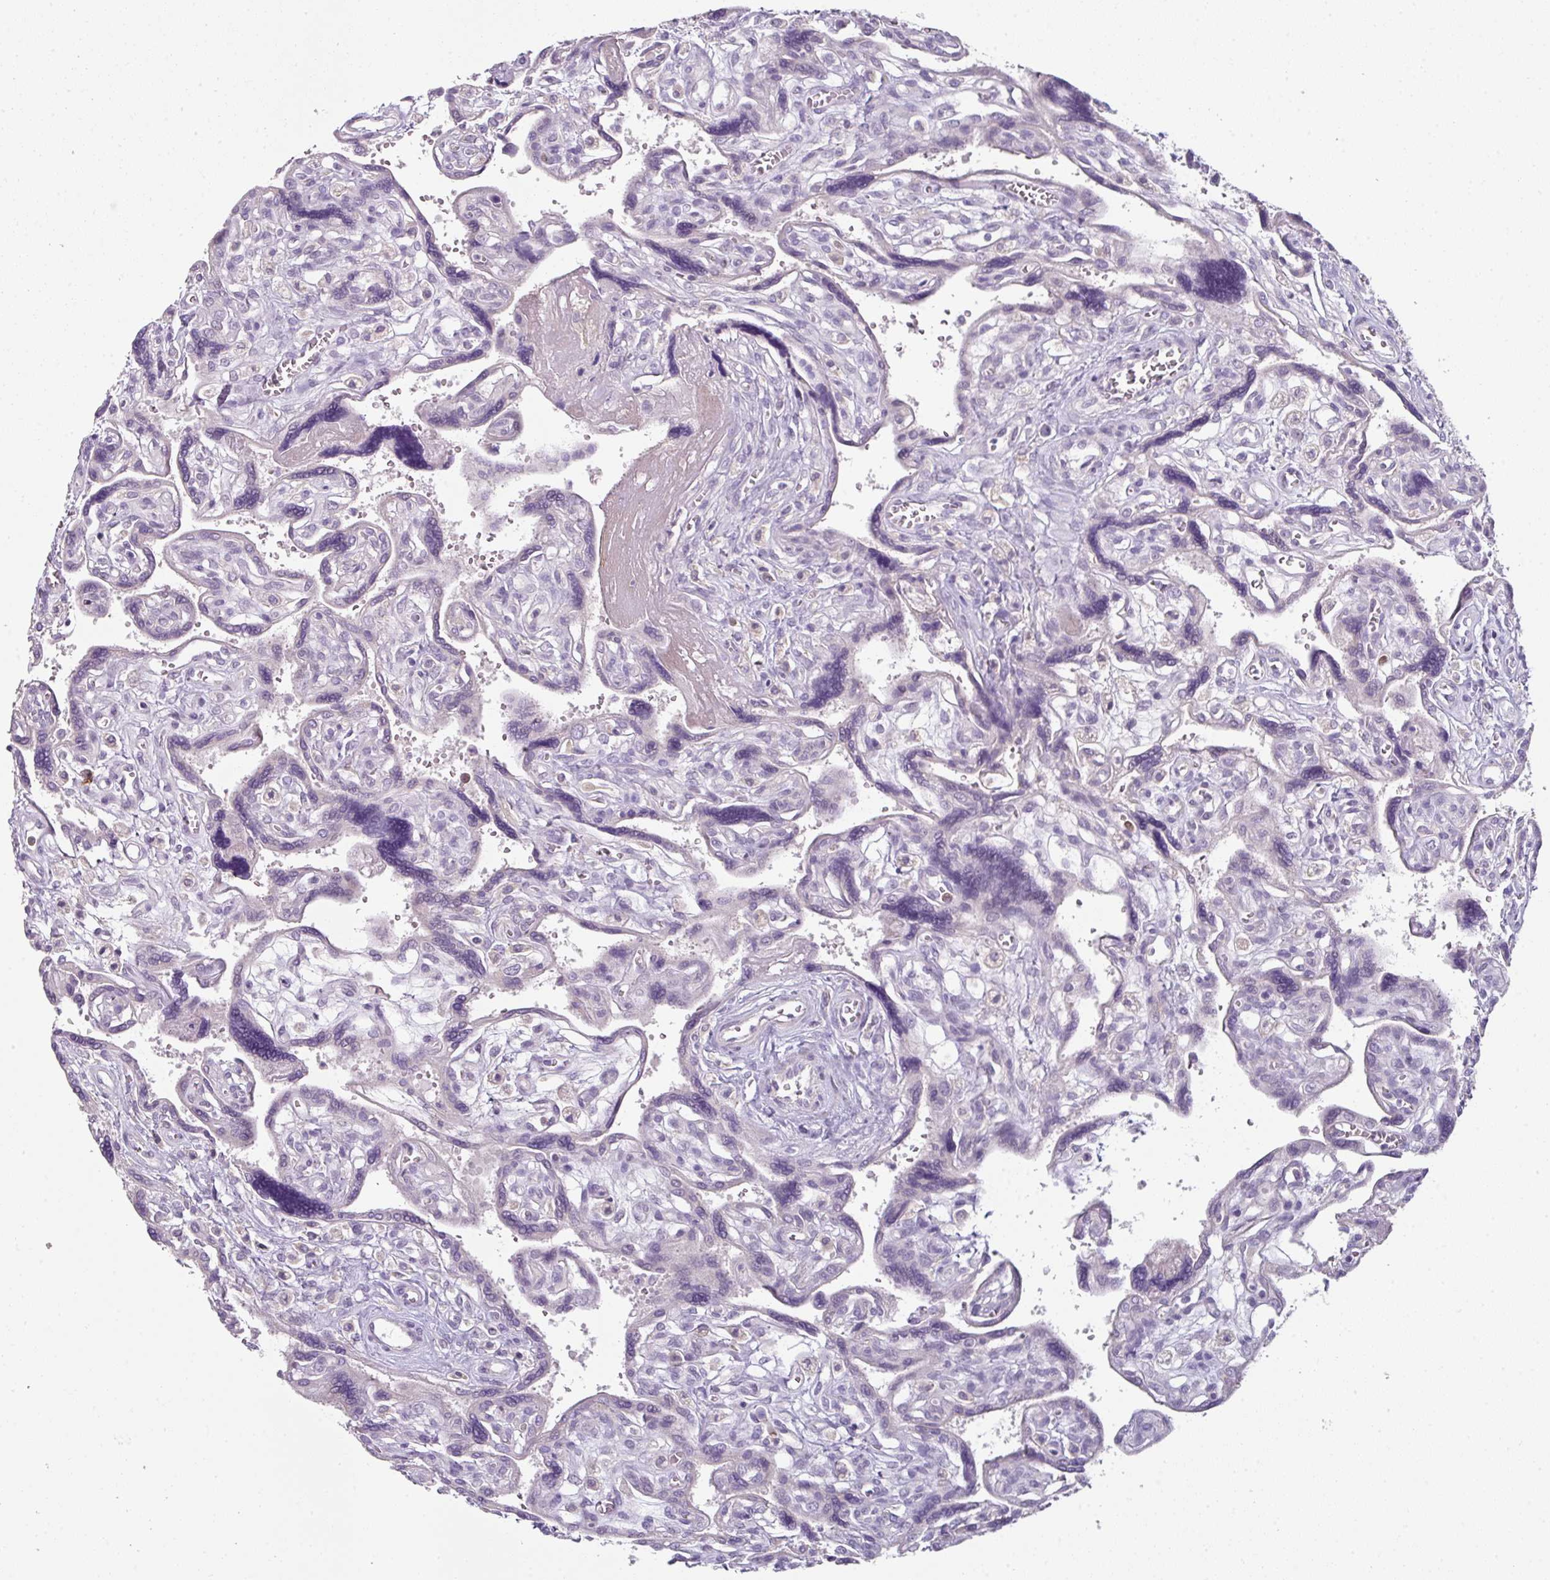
{"staining": {"intensity": "negative", "quantity": "none", "location": "none"}, "tissue": "placenta", "cell_type": "Trophoblastic cells", "image_type": "normal", "snomed": [{"axis": "morphology", "description": "Normal tissue, NOS"}, {"axis": "topography", "description": "Placenta"}], "caption": "The histopathology image demonstrates no staining of trophoblastic cells in unremarkable placenta. (Immunohistochemistry (ihc), brightfield microscopy, high magnification).", "gene": "FHAD1", "patient": {"sex": "female", "age": 39}}